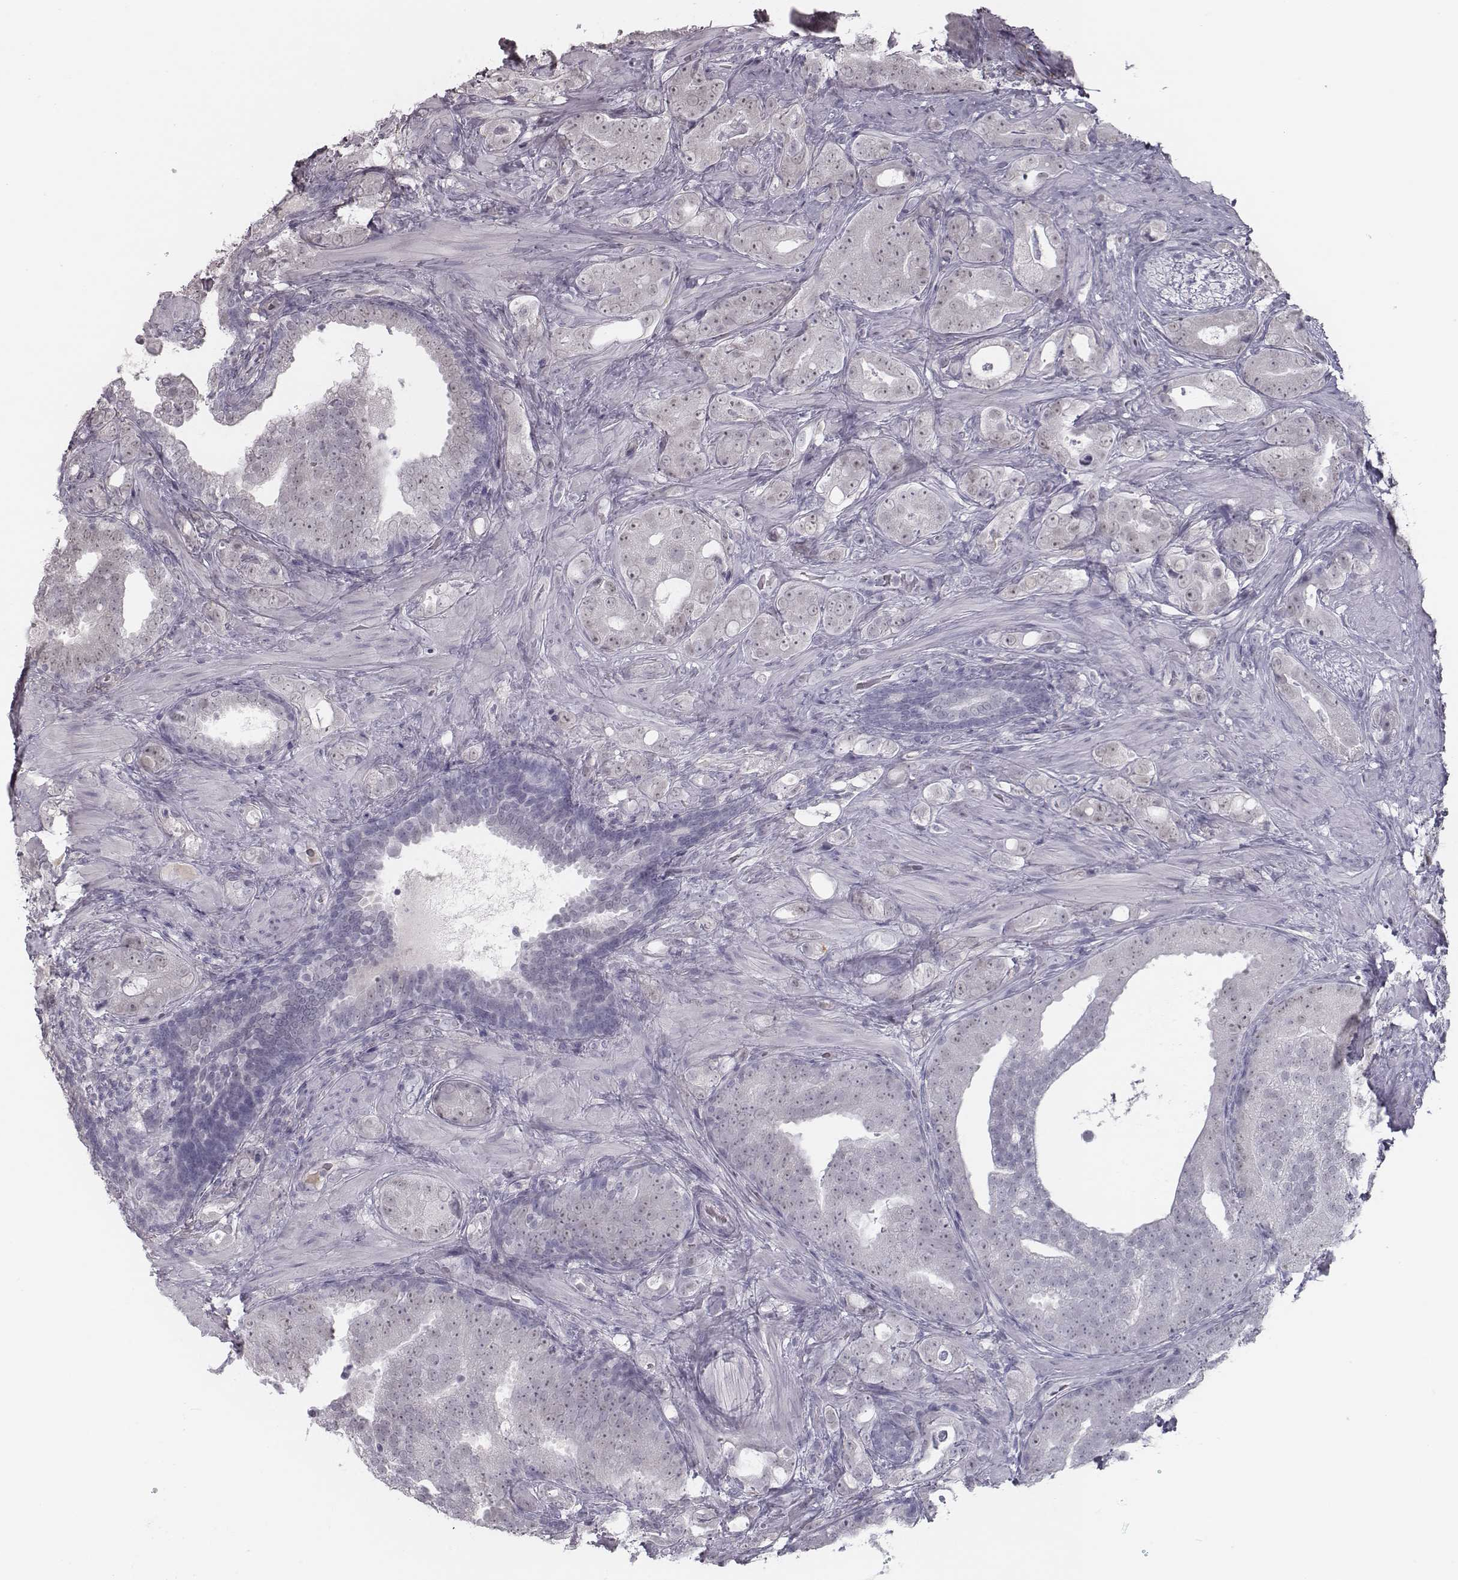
{"staining": {"intensity": "negative", "quantity": "none", "location": "none"}, "tissue": "prostate cancer", "cell_type": "Tumor cells", "image_type": "cancer", "snomed": [{"axis": "morphology", "description": "Adenocarcinoma, NOS"}, {"axis": "topography", "description": "Prostate"}], "caption": "IHC micrograph of prostate adenocarcinoma stained for a protein (brown), which reveals no expression in tumor cells.", "gene": "SEPTIN14", "patient": {"sex": "male", "age": 57}}